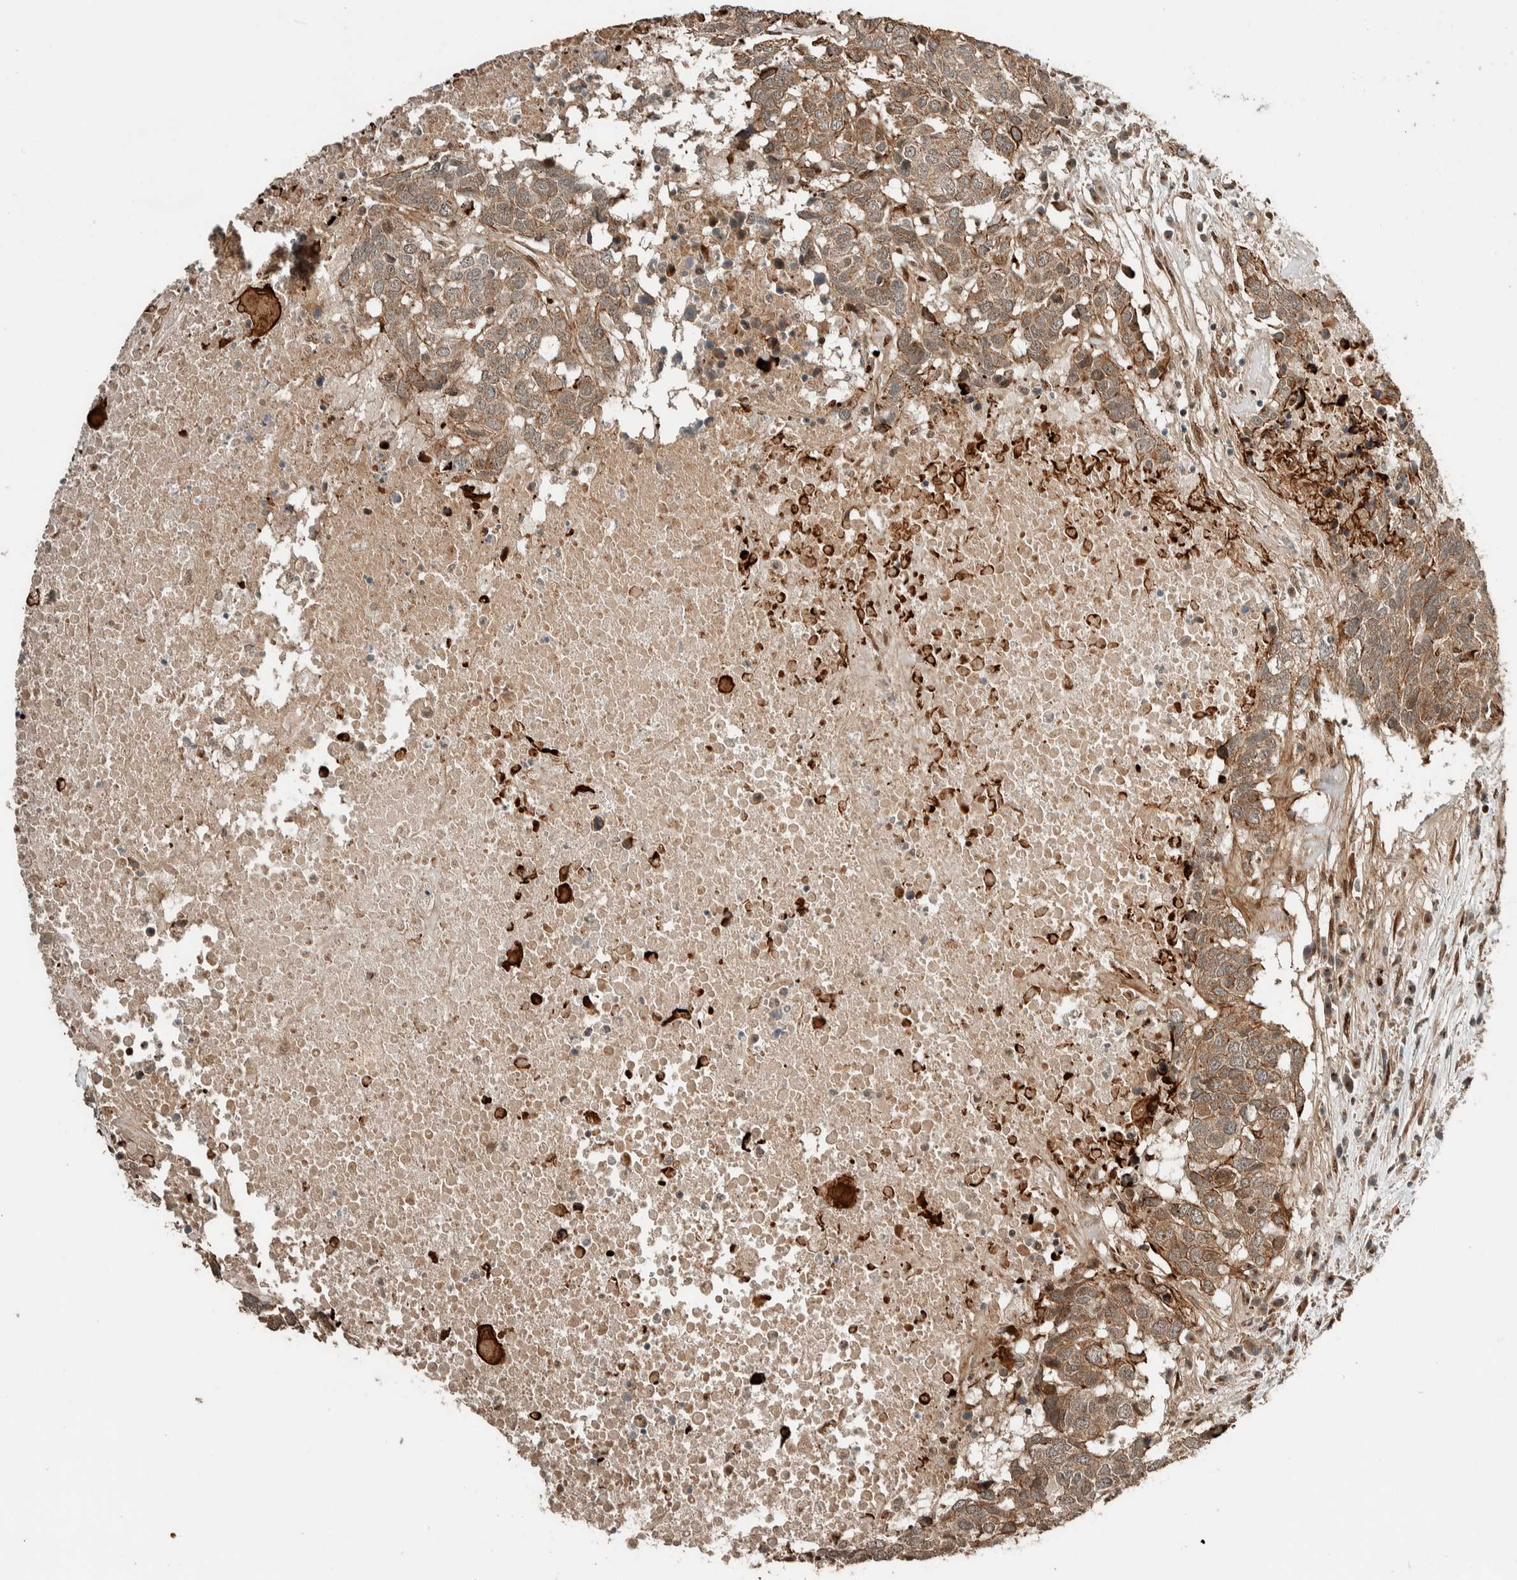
{"staining": {"intensity": "weak", "quantity": ">75%", "location": "cytoplasmic/membranous,nuclear"}, "tissue": "head and neck cancer", "cell_type": "Tumor cells", "image_type": "cancer", "snomed": [{"axis": "morphology", "description": "Squamous cell carcinoma, NOS"}, {"axis": "topography", "description": "Head-Neck"}], "caption": "This photomicrograph reveals immunohistochemistry (IHC) staining of human head and neck cancer, with low weak cytoplasmic/membranous and nuclear staining in approximately >75% of tumor cells.", "gene": "STXBP4", "patient": {"sex": "male", "age": 66}}